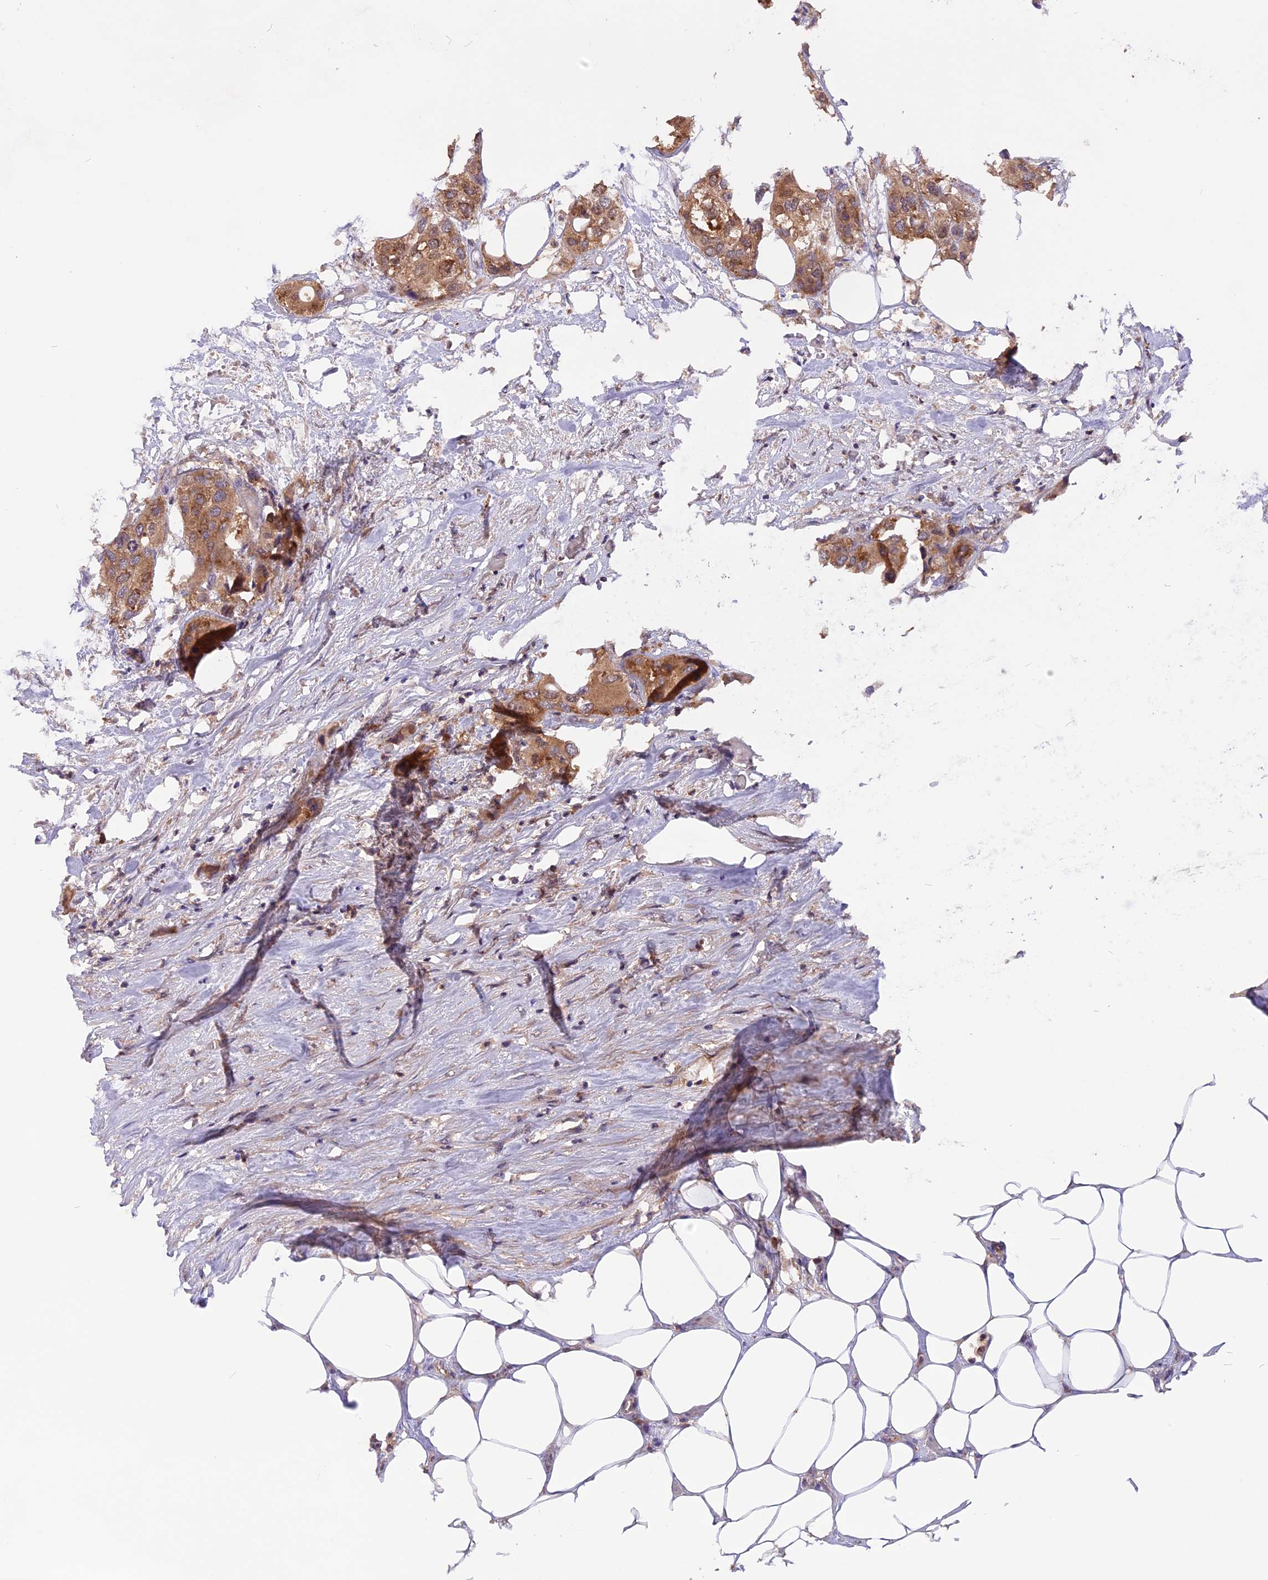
{"staining": {"intensity": "moderate", "quantity": ">75%", "location": "cytoplasmic/membranous"}, "tissue": "urothelial cancer", "cell_type": "Tumor cells", "image_type": "cancer", "snomed": [{"axis": "morphology", "description": "Urothelial carcinoma, High grade"}, {"axis": "topography", "description": "Urinary bladder"}], "caption": "High-grade urothelial carcinoma tissue reveals moderate cytoplasmic/membranous positivity in approximately >75% of tumor cells, visualized by immunohistochemistry.", "gene": "MARK4", "patient": {"sex": "male", "age": 64}}